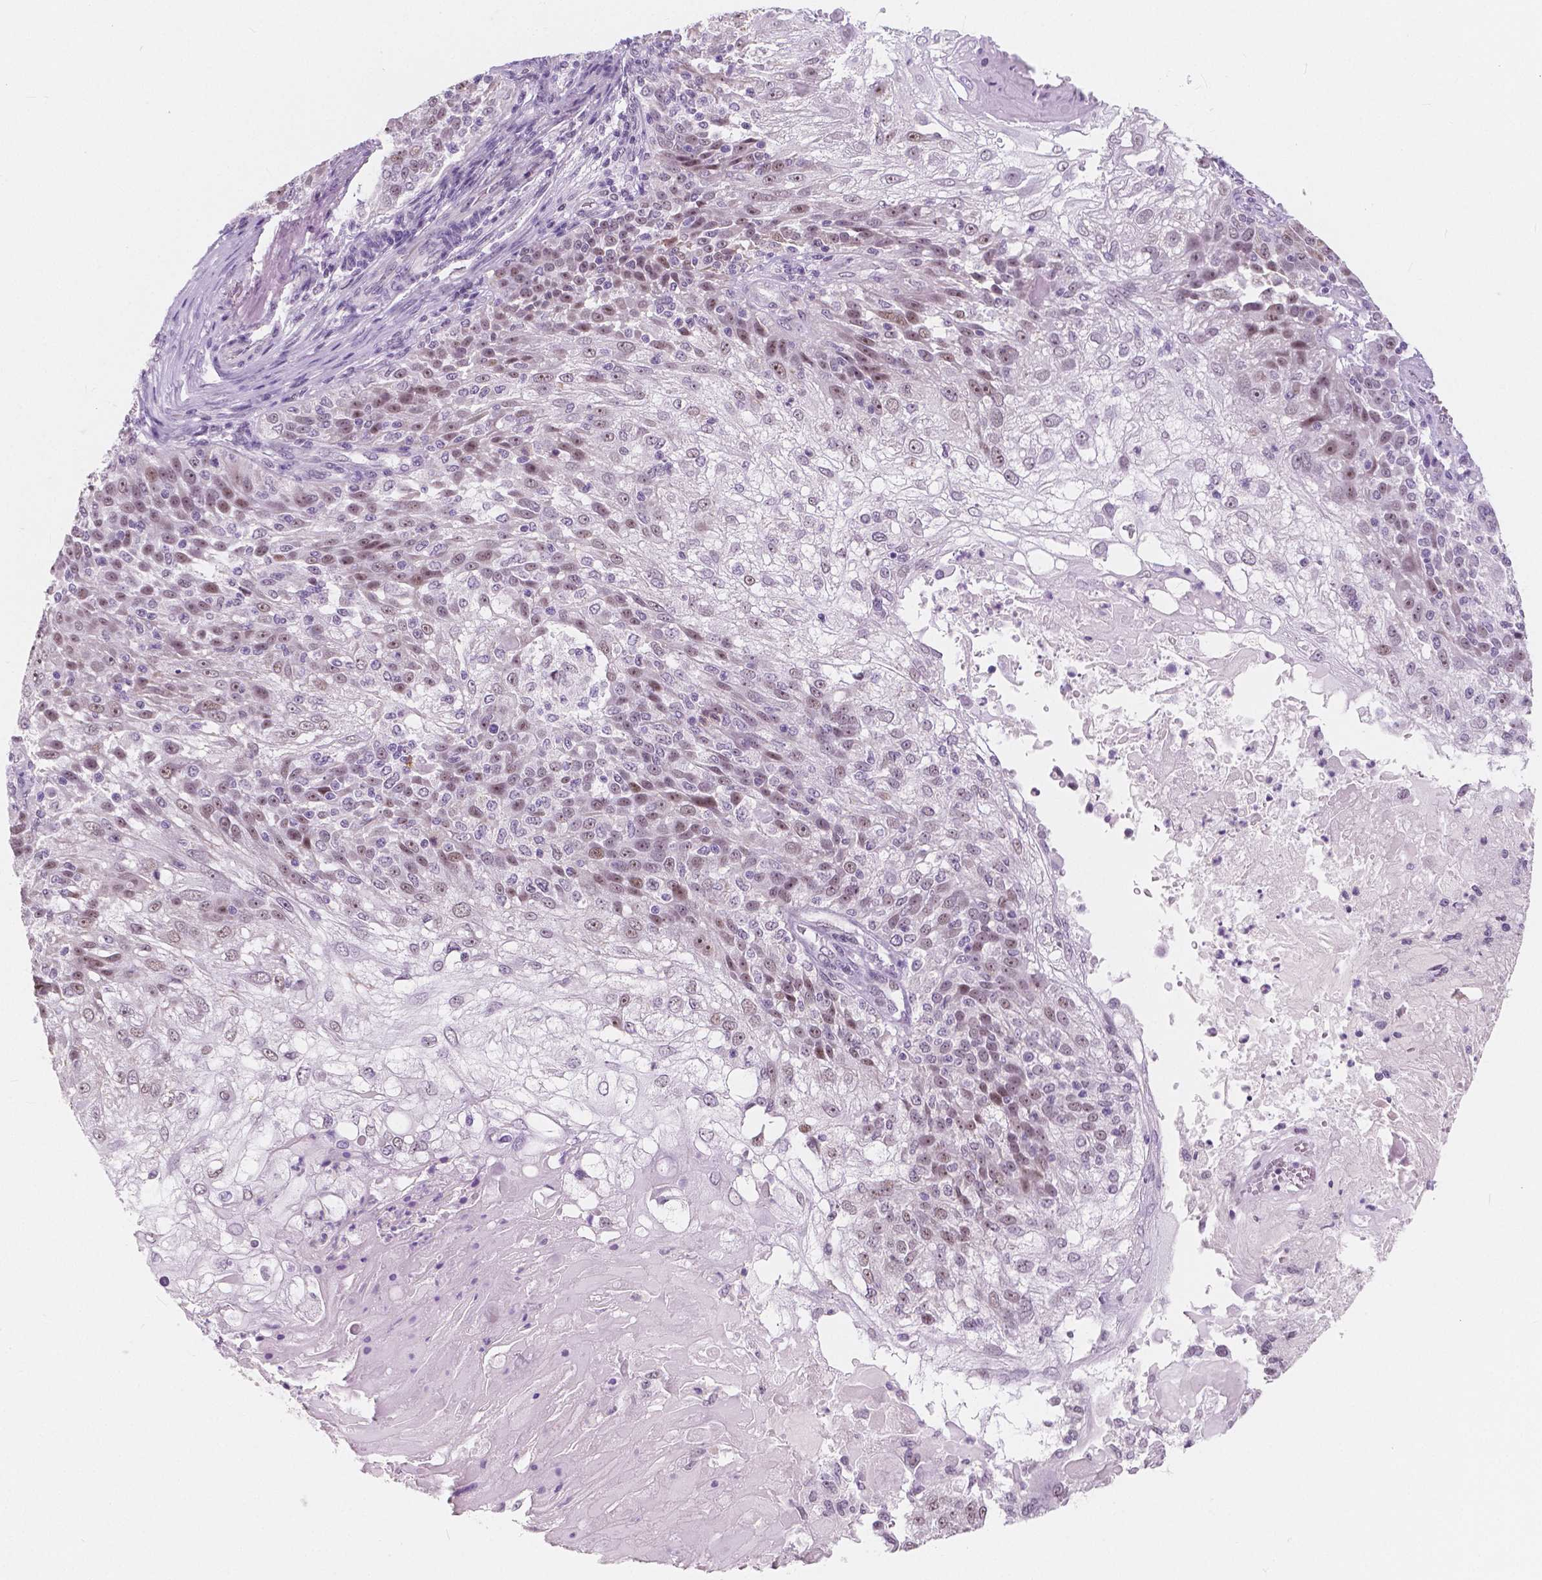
{"staining": {"intensity": "moderate", "quantity": "<25%", "location": "nuclear"}, "tissue": "skin cancer", "cell_type": "Tumor cells", "image_type": "cancer", "snomed": [{"axis": "morphology", "description": "Normal tissue, NOS"}, {"axis": "morphology", "description": "Squamous cell carcinoma, NOS"}, {"axis": "topography", "description": "Skin"}], "caption": "Skin squamous cell carcinoma tissue demonstrates moderate nuclear staining in about <25% of tumor cells, visualized by immunohistochemistry.", "gene": "NOLC1", "patient": {"sex": "female", "age": 83}}